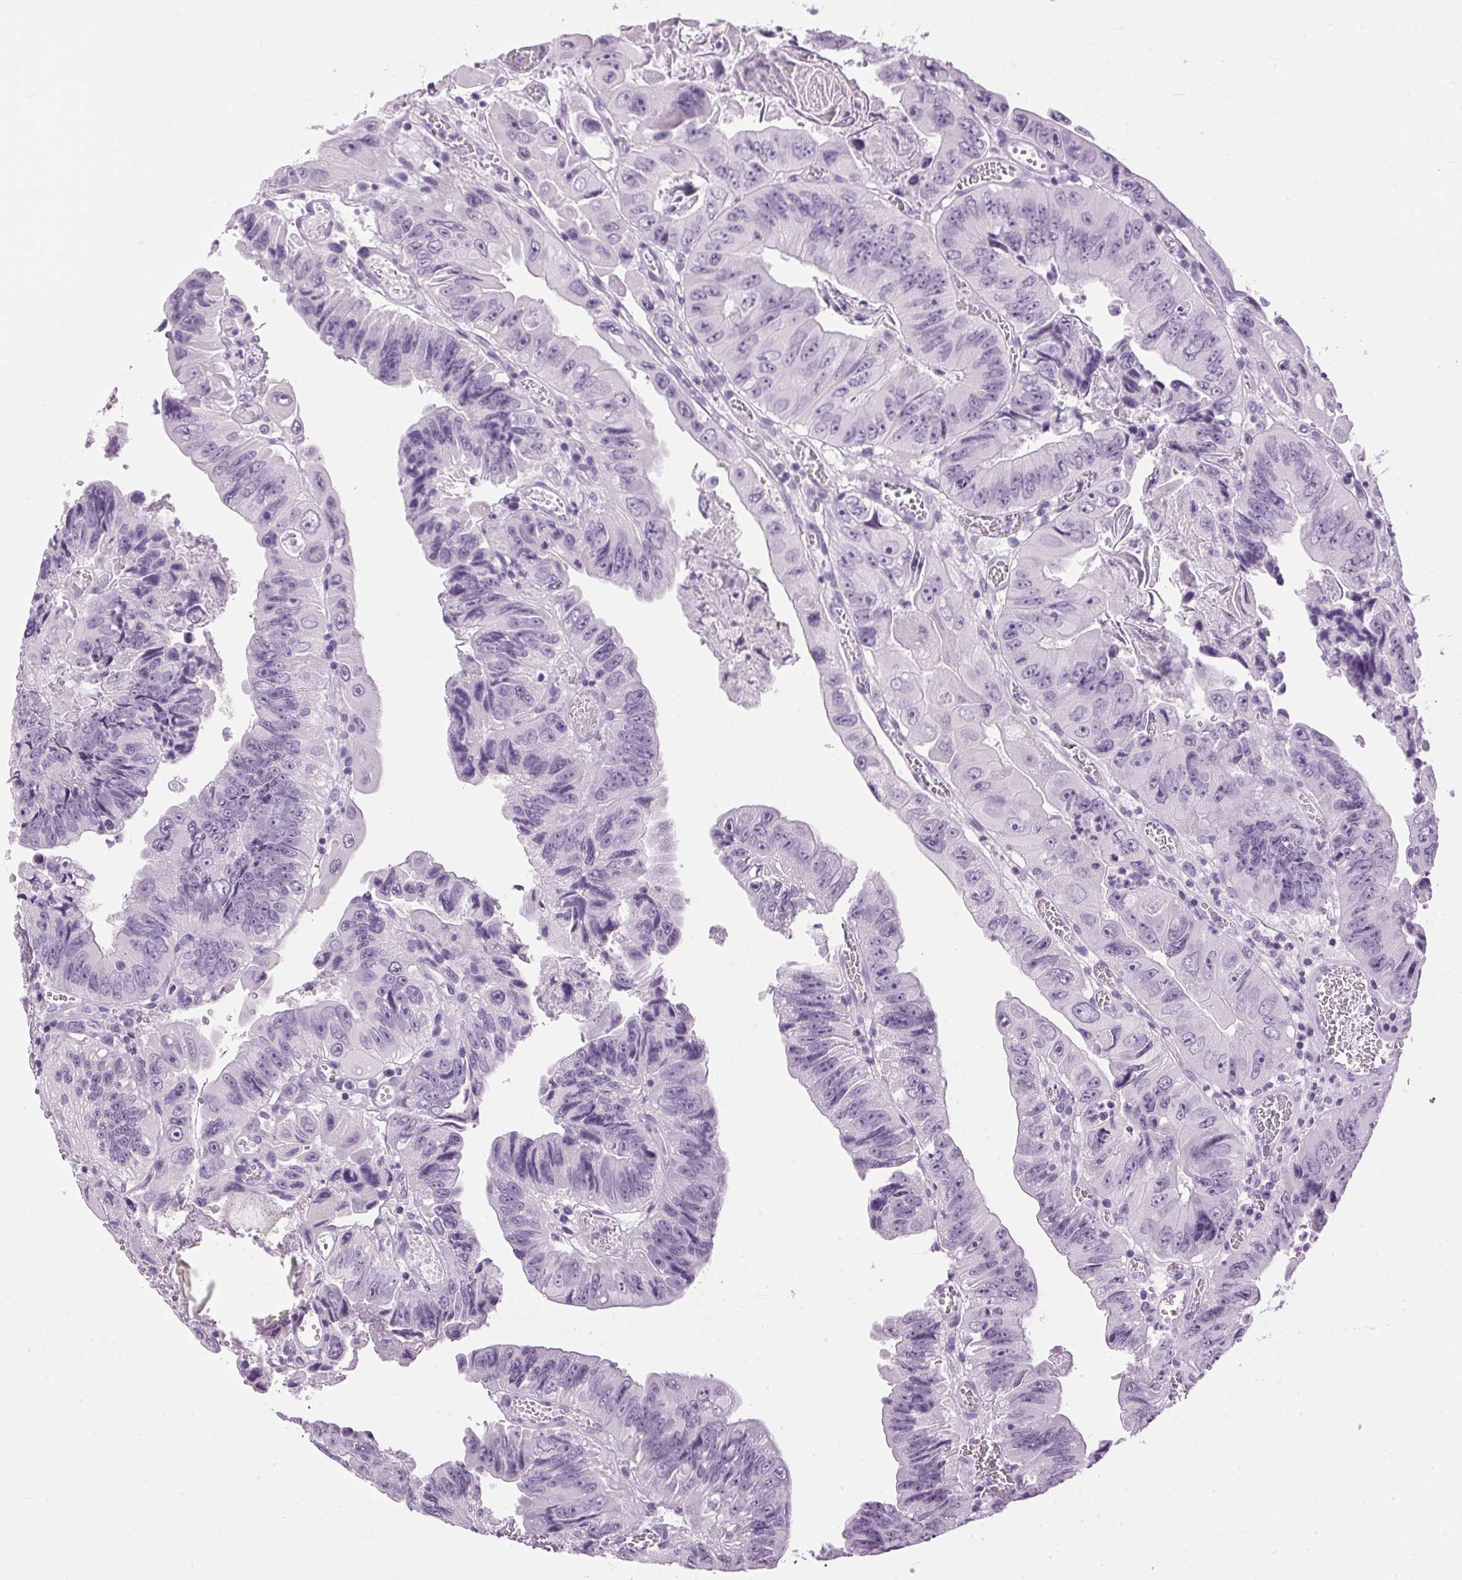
{"staining": {"intensity": "negative", "quantity": "none", "location": "none"}, "tissue": "colorectal cancer", "cell_type": "Tumor cells", "image_type": "cancer", "snomed": [{"axis": "morphology", "description": "Adenocarcinoma, NOS"}, {"axis": "topography", "description": "Colon"}], "caption": "Immunohistochemical staining of colorectal cancer demonstrates no significant staining in tumor cells. (DAB (3,3'-diaminobenzidine) immunohistochemistry, high magnification).", "gene": "SP7", "patient": {"sex": "female", "age": 84}}